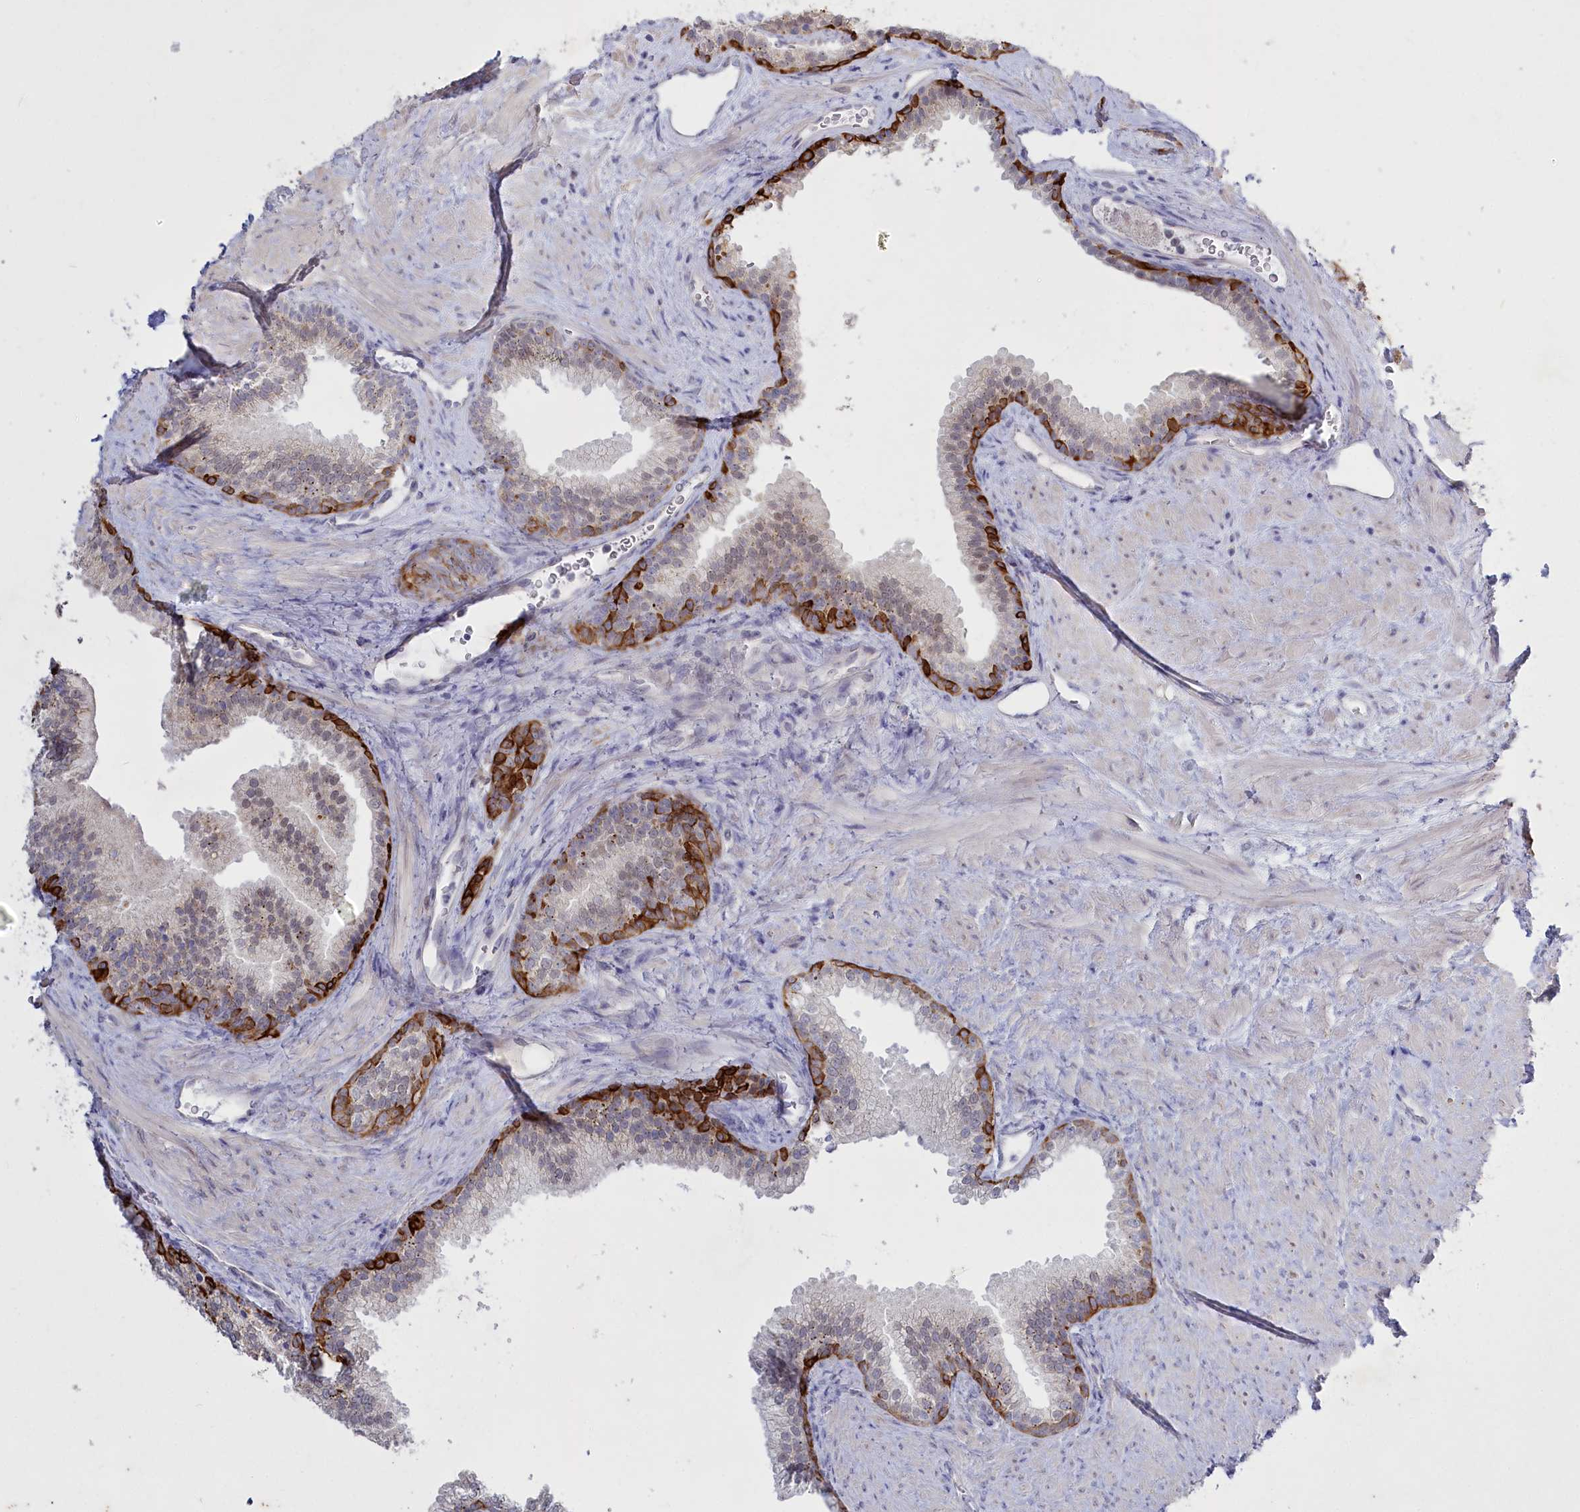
{"staining": {"intensity": "strong", "quantity": "<25%", "location": "cytoplasmic/membranous"}, "tissue": "prostate", "cell_type": "Glandular cells", "image_type": "normal", "snomed": [{"axis": "morphology", "description": "Normal tissue, NOS"}, {"axis": "topography", "description": "Prostate"}], "caption": "The photomicrograph displays a brown stain indicating the presence of a protein in the cytoplasmic/membranous of glandular cells in prostate.", "gene": "ABITRAM", "patient": {"sex": "male", "age": 76}}